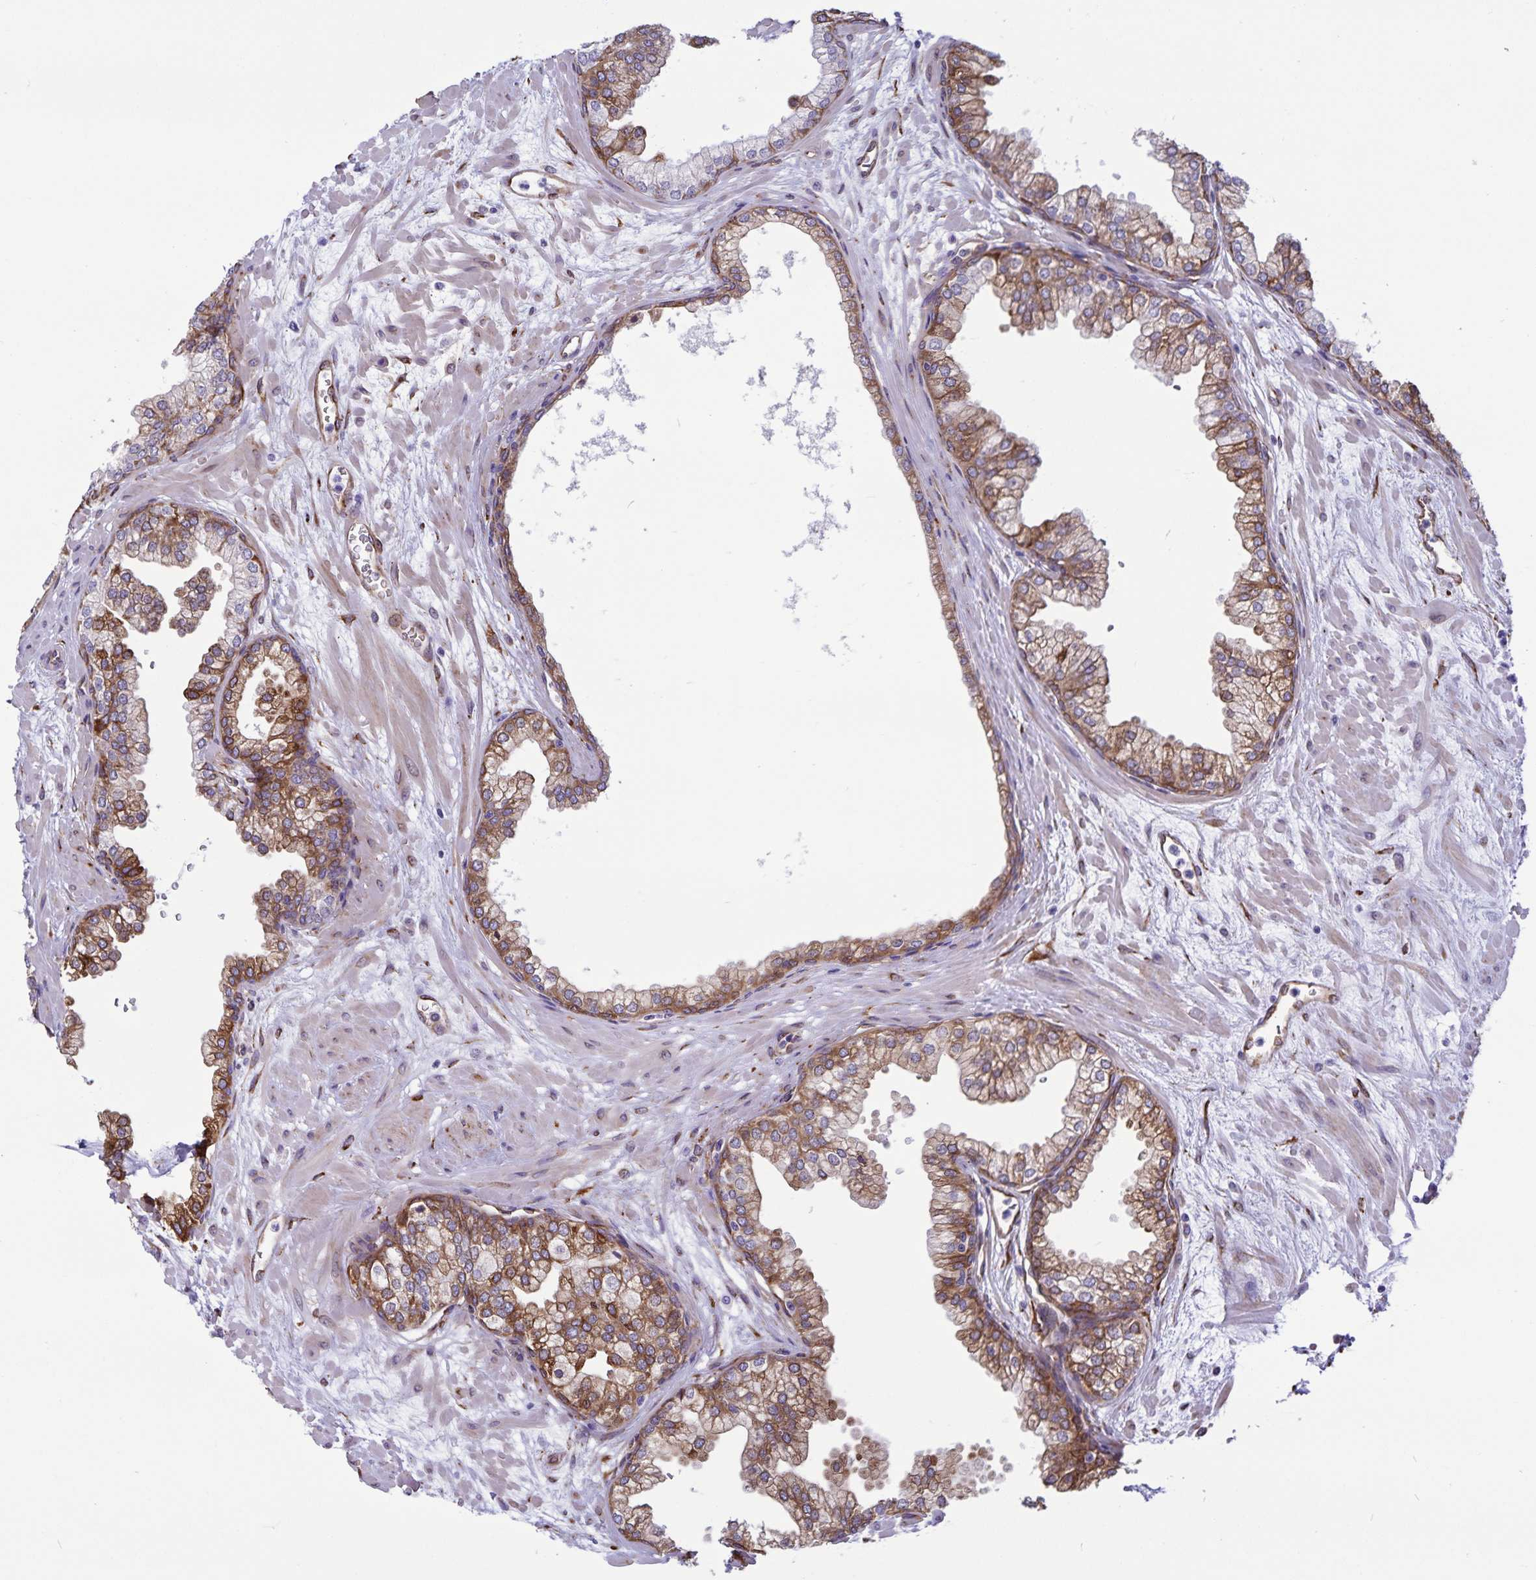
{"staining": {"intensity": "moderate", "quantity": "25%-75%", "location": "cytoplasmic/membranous"}, "tissue": "prostate", "cell_type": "Glandular cells", "image_type": "normal", "snomed": [{"axis": "morphology", "description": "Normal tissue, NOS"}, {"axis": "topography", "description": "Prostate"}, {"axis": "topography", "description": "Peripheral nerve tissue"}], "caption": "Prostate stained for a protein reveals moderate cytoplasmic/membranous positivity in glandular cells. The protein is stained brown, and the nuclei are stained in blue (DAB (3,3'-diaminobenzidine) IHC with brightfield microscopy, high magnification).", "gene": "RCN1", "patient": {"sex": "male", "age": 61}}